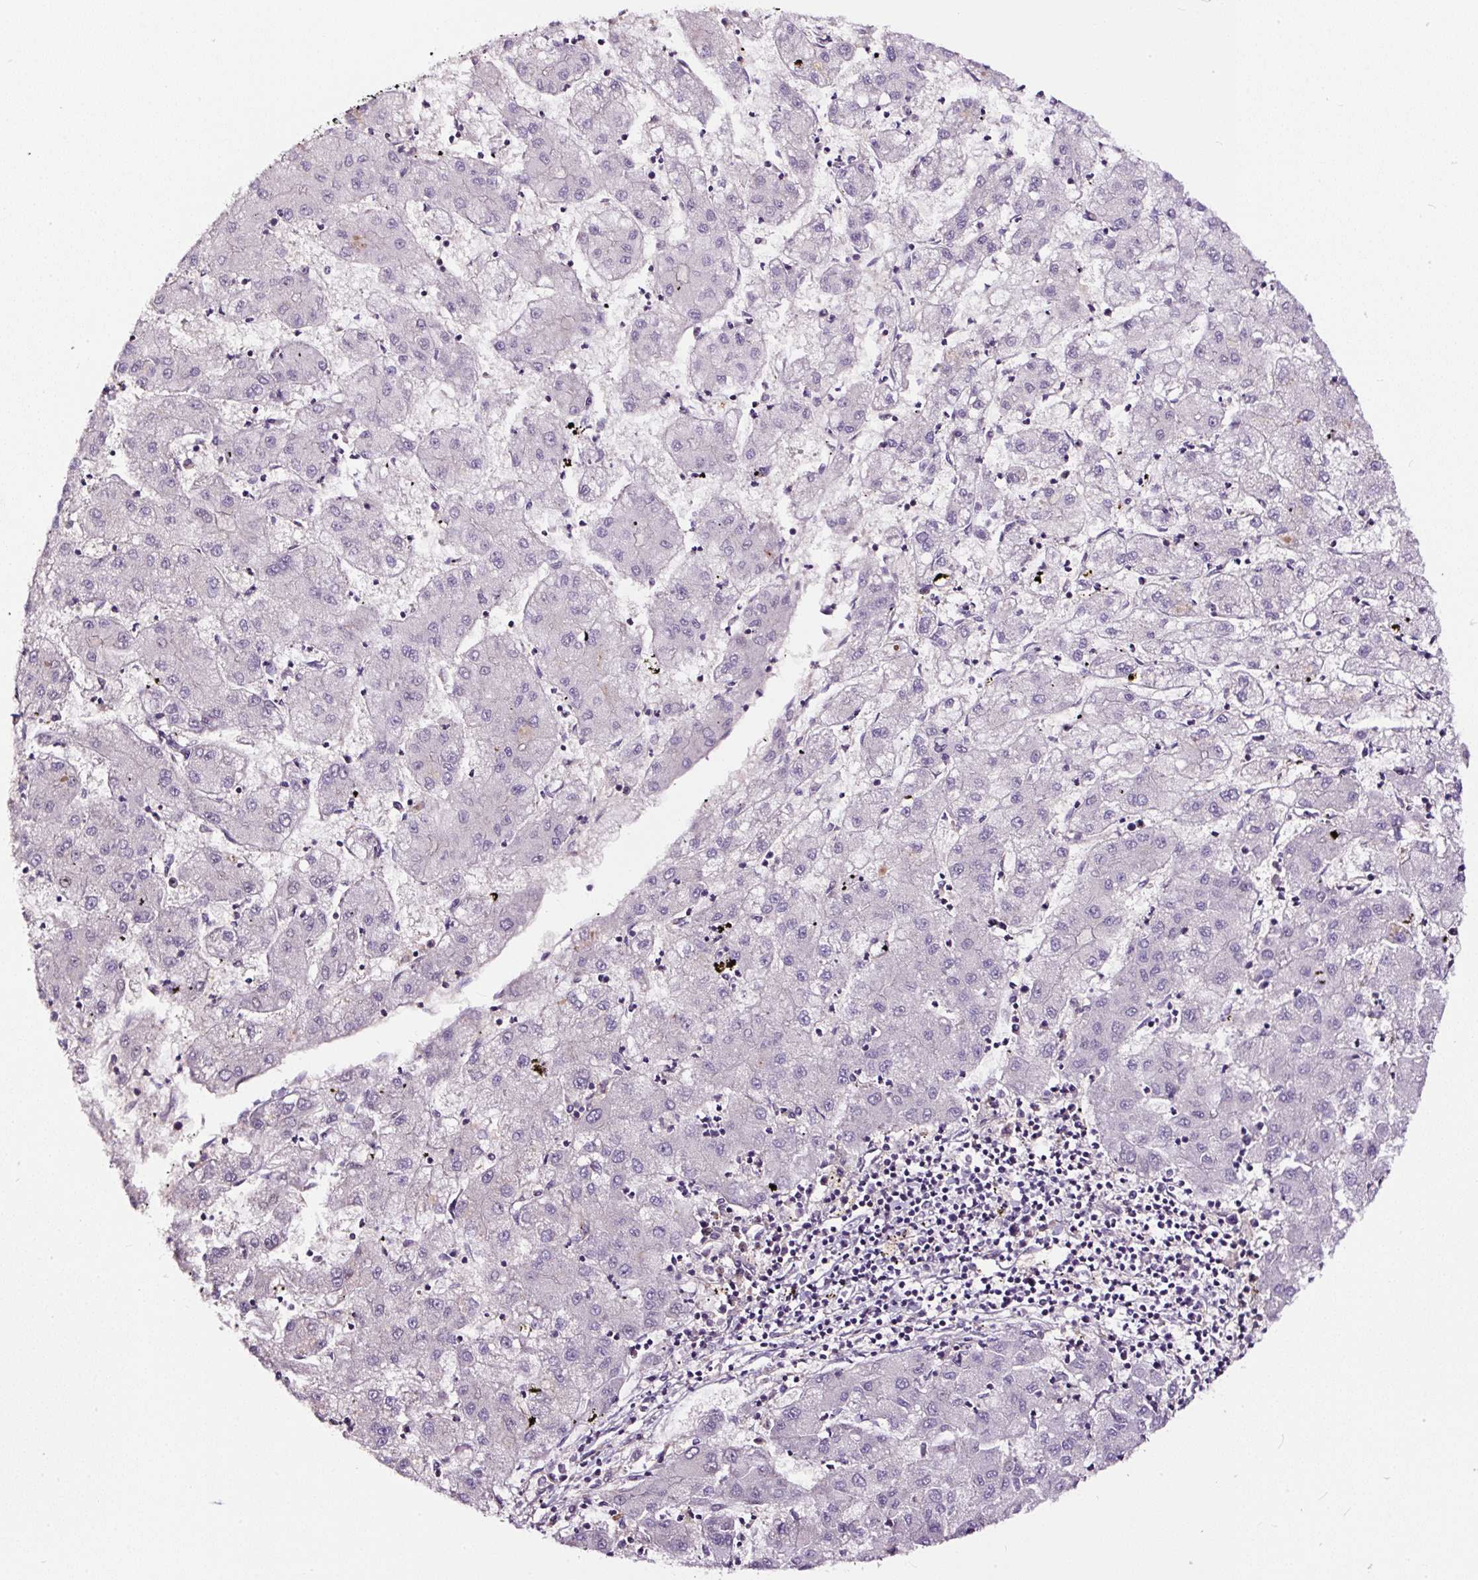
{"staining": {"intensity": "negative", "quantity": "none", "location": "none"}, "tissue": "liver cancer", "cell_type": "Tumor cells", "image_type": "cancer", "snomed": [{"axis": "morphology", "description": "Carcinoma, Hepatocellular, NOS"}, {"axis": "topography", "description": "Liver"}], "caption": "A micrograph of liver cancer (hepatocellular carcinoma) stained for a protein shows no brown staining in tumor cells. (Brightfield microscopy of DAB (3,3'-diaminobenzidine) immunohistochemistry at high magnification).", "gene": "LRRC24", "patient": {"sex": "male", "age": 72}}